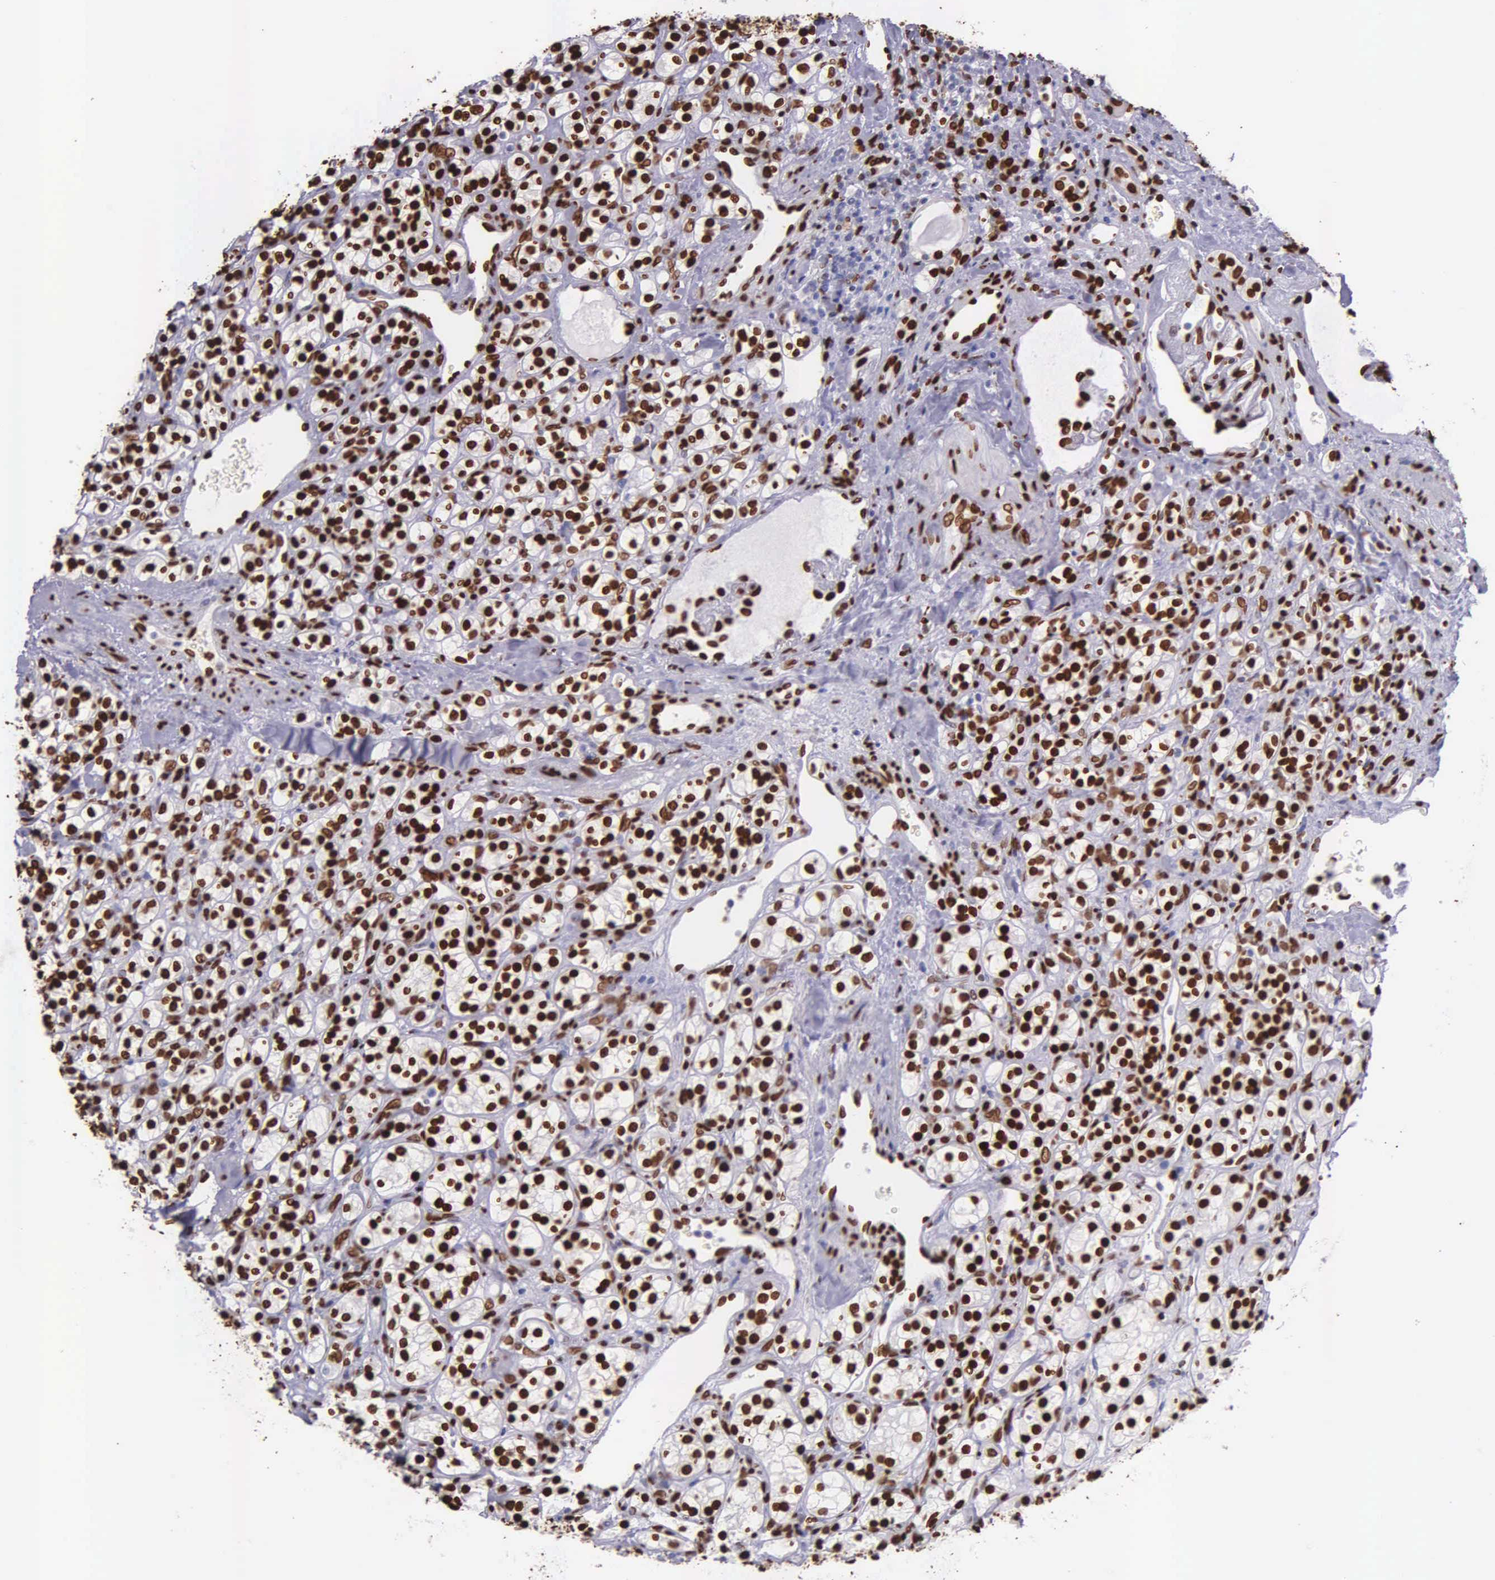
{"staining": {"intensity": "strong", "quantity": ">75%", "location": "nuclear"}, "tissue": "renal cancer", "cell_type": "Tumor cells", "image_type": "cancer", "snomed": [{"axis": "morphology", "description": "Adenocarcinoma, NOS"}, {"axis": "topography", "description": "Kidney"}], "caption": "This photomicrograph demonstrates immunohistochemistry staining of renal cancer, with high strong nuclear positivity in approximately >75% of tumor cells.", "gene": "H1-0", "patient": {"sex": "male", "age": 77}}